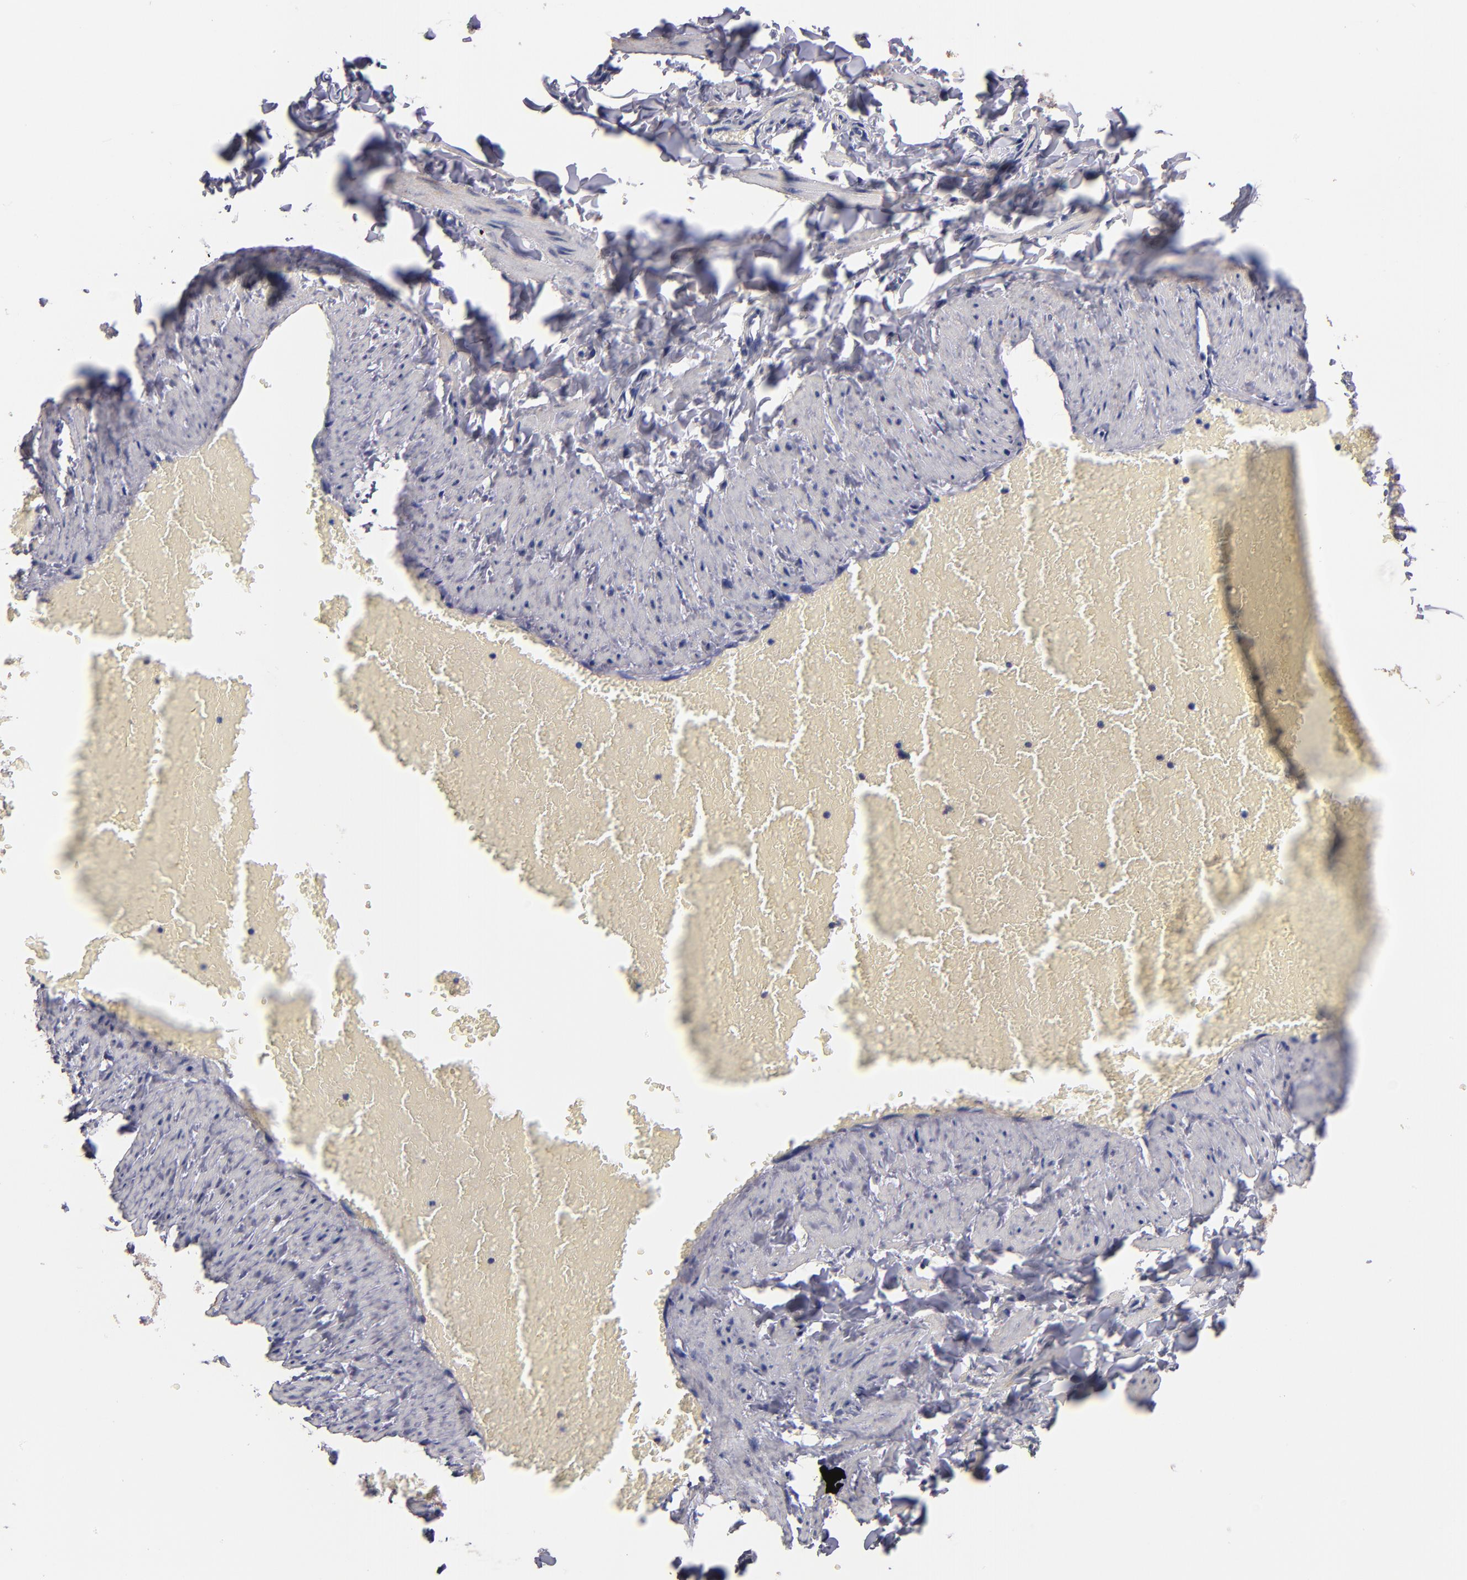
{"staining": {"intensity": "negative", "quantity": "none", "location": "none"}, "tissue": "adipose tissue", "cell_type": "Adipocytes", "image_type": "normal", "snomed": [{"axis": "morphology", "description": "Normal tissue, NOS"}, {"axis": "topography", "description": "Vascular tissue"}], "caption": "Human adipose tissue stained for a protein using immunohistochemistry (IHC) shows no positivity in adipocytes.", "gene": "DIABLO", "patient": {"sex": "male", "age": 41}}